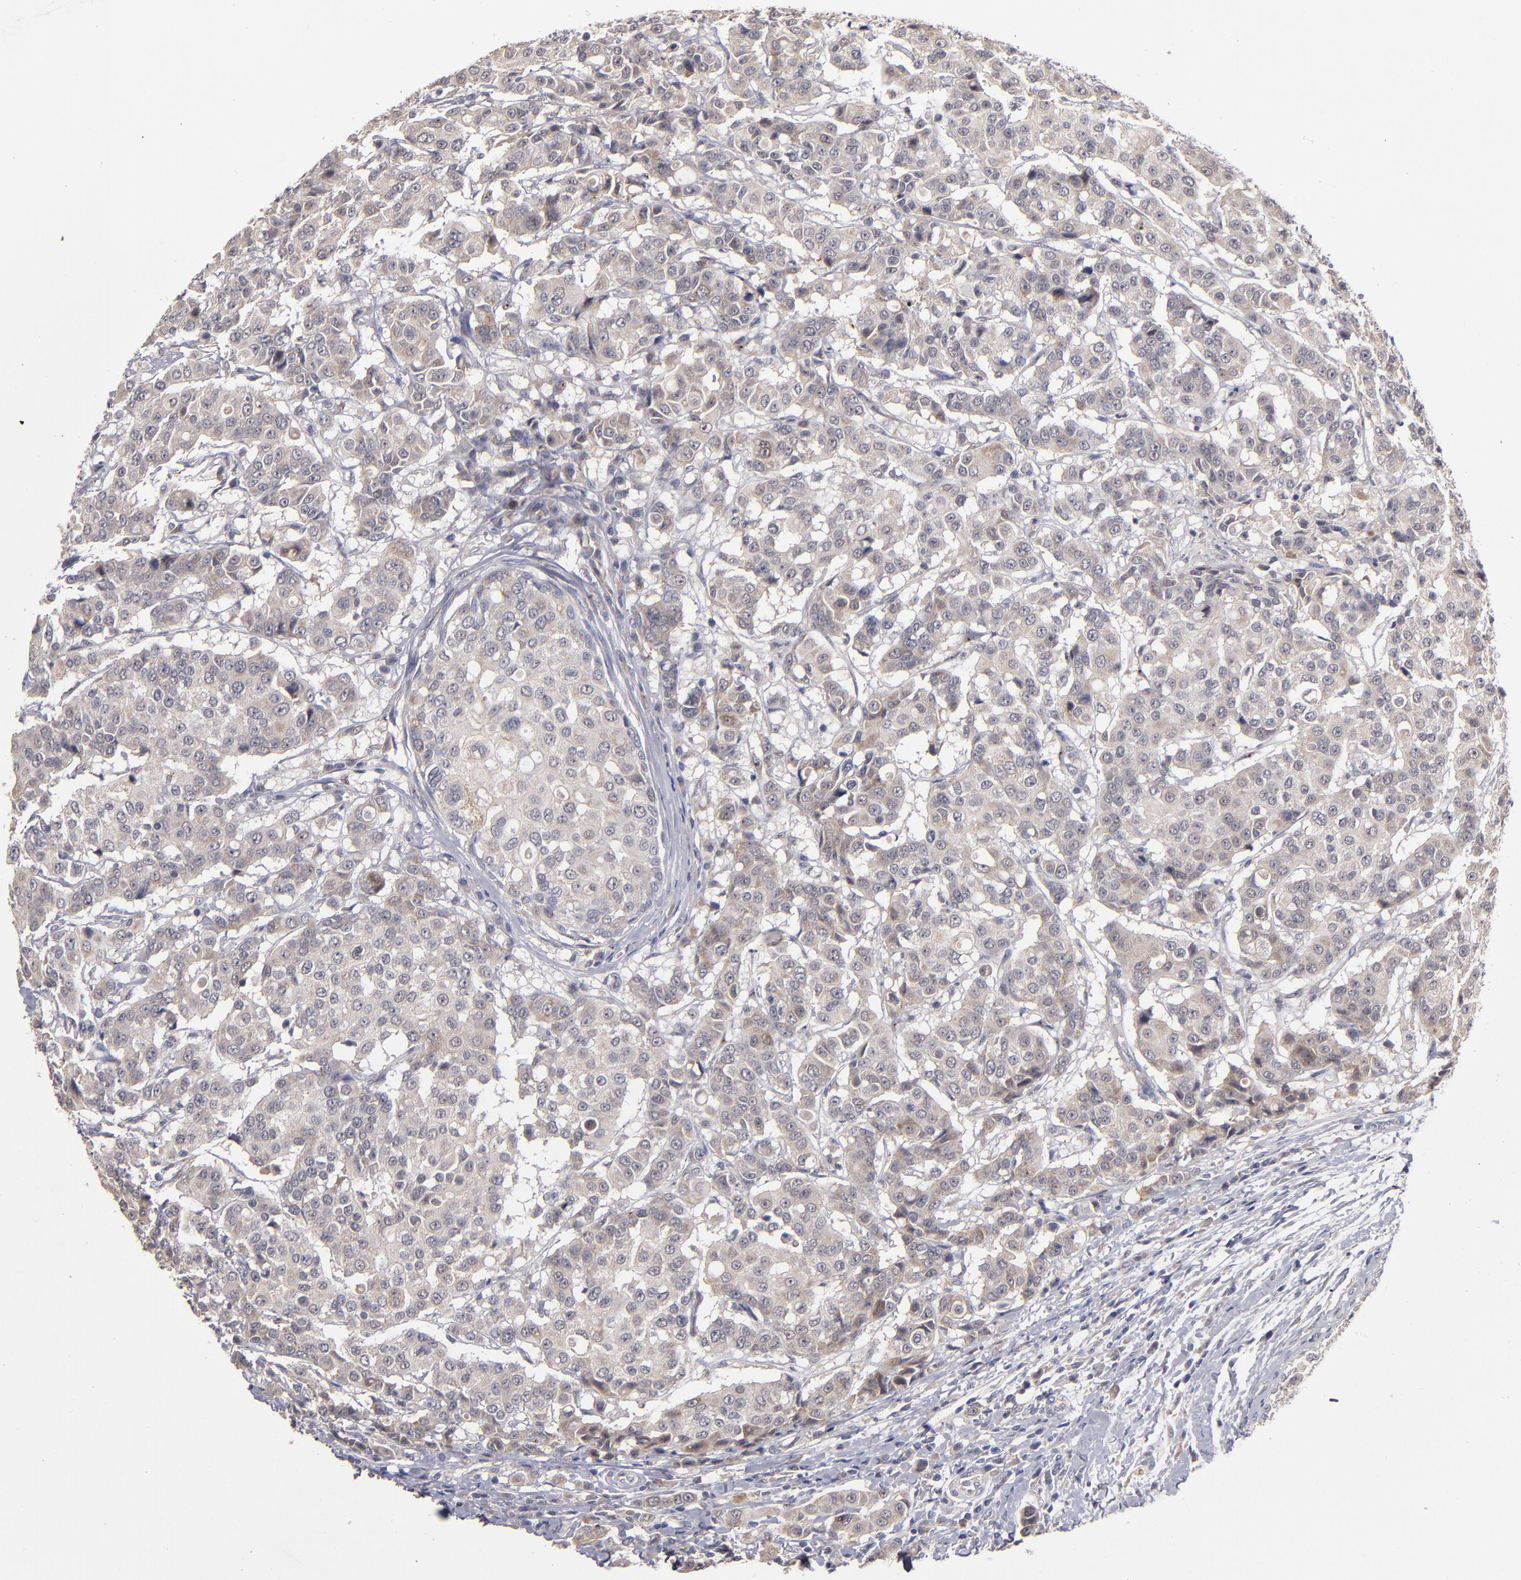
{"staining": {"intensity": "weak", "quantity": ">75%", "location": "cytoplasmic/membranous"}, "tissue": "breast cancer", "cell_type": "Tumor cells", "image_type": "cancer", "snomed": [{"axis": "morphology", "description": "Duct carcinoma"}, {"axis": "topography", "description": "Breast"}], "caption": "A brown stain labels weak cytoplasmic/membranous staining of a protein in human breast cancer (invasive ductal carcinoma) tumor cells. (Stains: DAB (3,3'-diaminobenzidine) in brown, nuclei in blue, Microscopy: brightfield microscopy at high magnification).", "gene": "EXD2", "patient": {"sex": "female", "age": 27}}